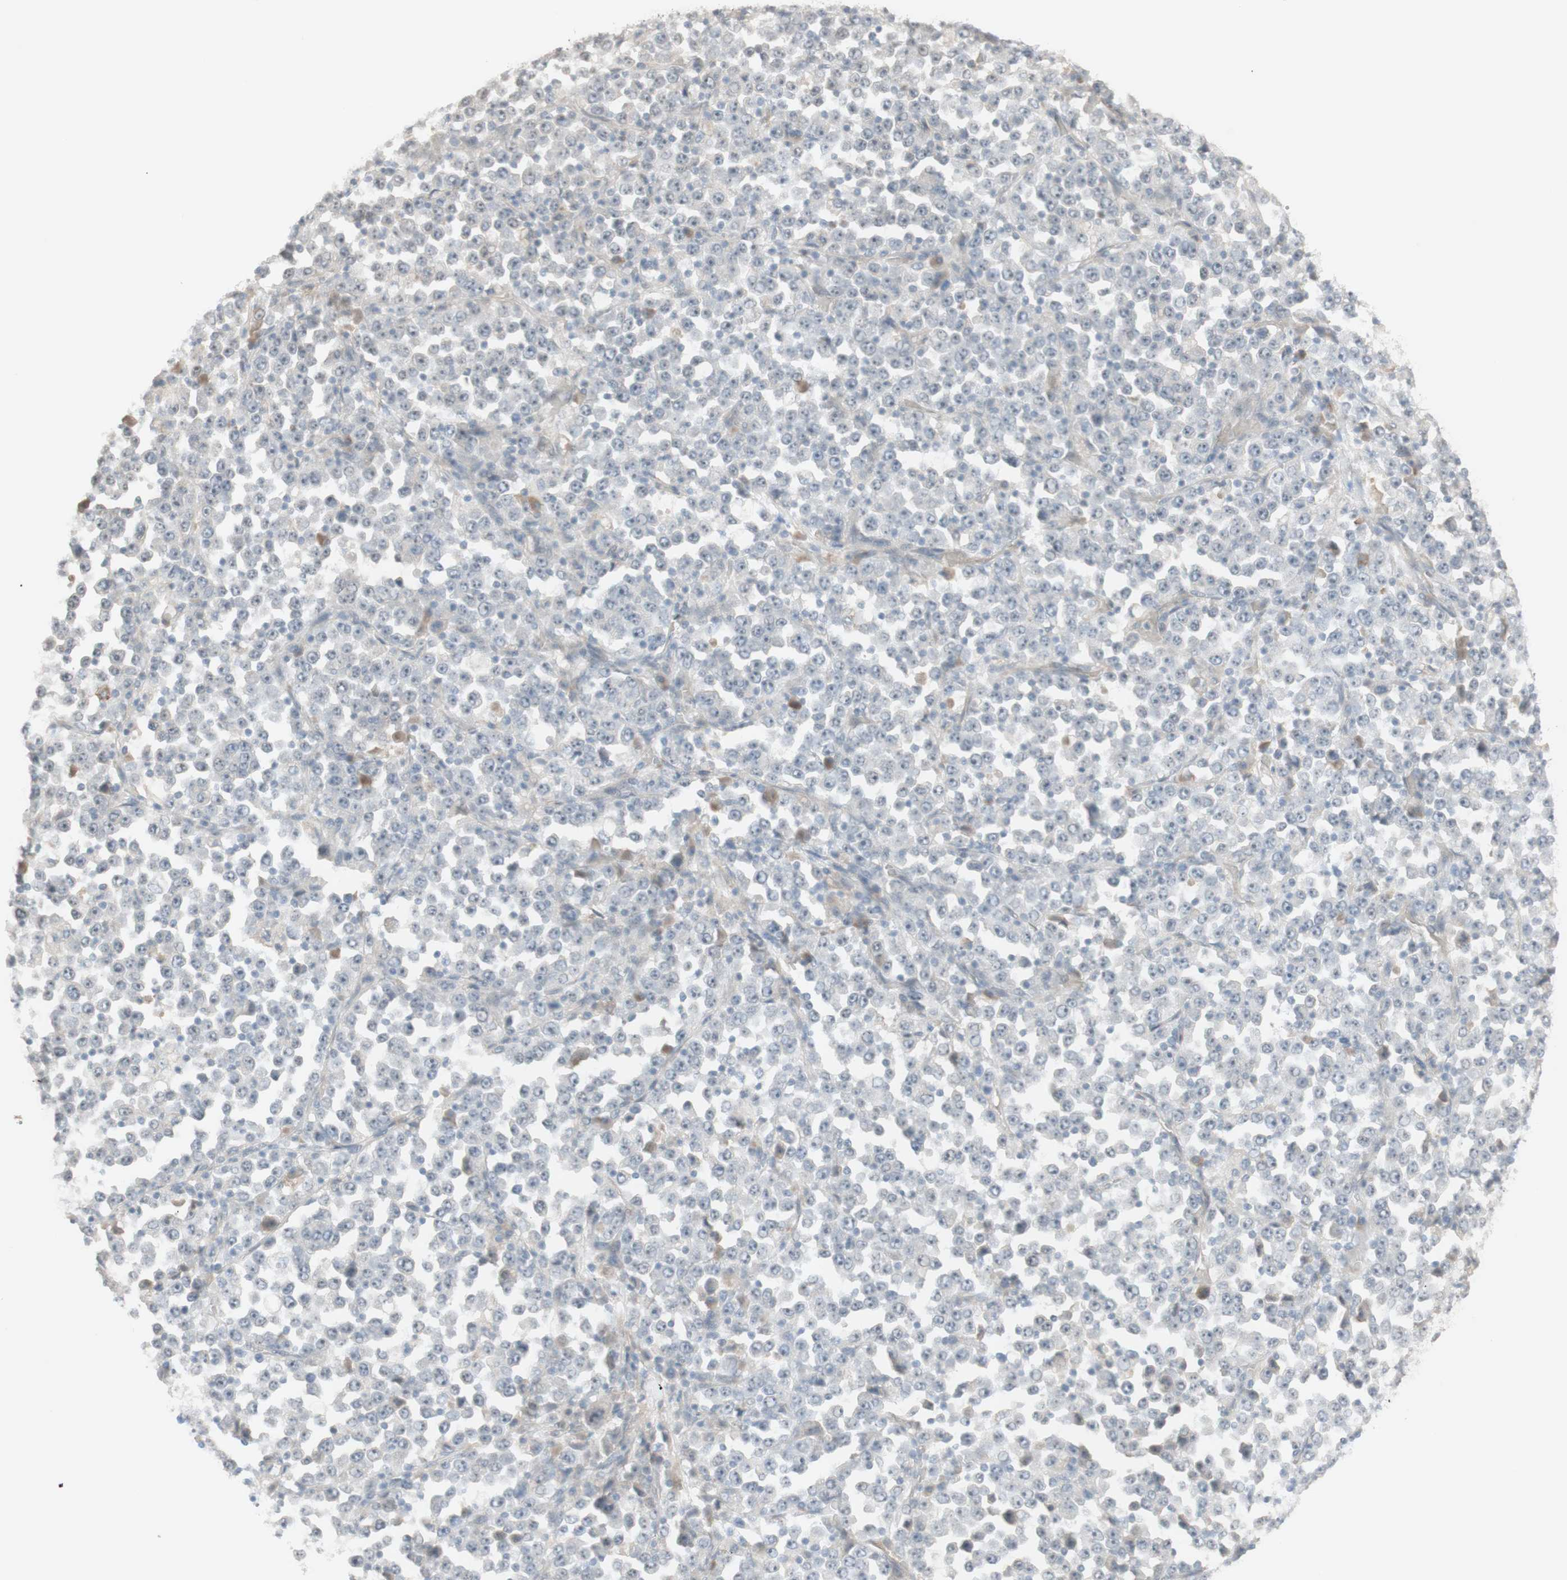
{"staining": {"intensity": "negative", "quantity": "none", "location": "none"}, "tissue": "stomach cancer", "cell_type": "Tumor cells", "image_type": "cancer", "snomed": [{"axis": "morphology", "description": "Normal tissue, NOS"}, {"axis": "morphology", "description": "Adenocarcinoma, NOS"}, {"axis": "topography", "description": "Stomach, upper"}, {"axis": "topography", "description": "Stomach"}], "caption": "The immunohistochemistry (IHC) histopathology image has no significant staining in tumor cells of stomach adenocarcinoma tissue.", "gene": "PLCD4", "patient": {"sex": "male", "age": 59}}